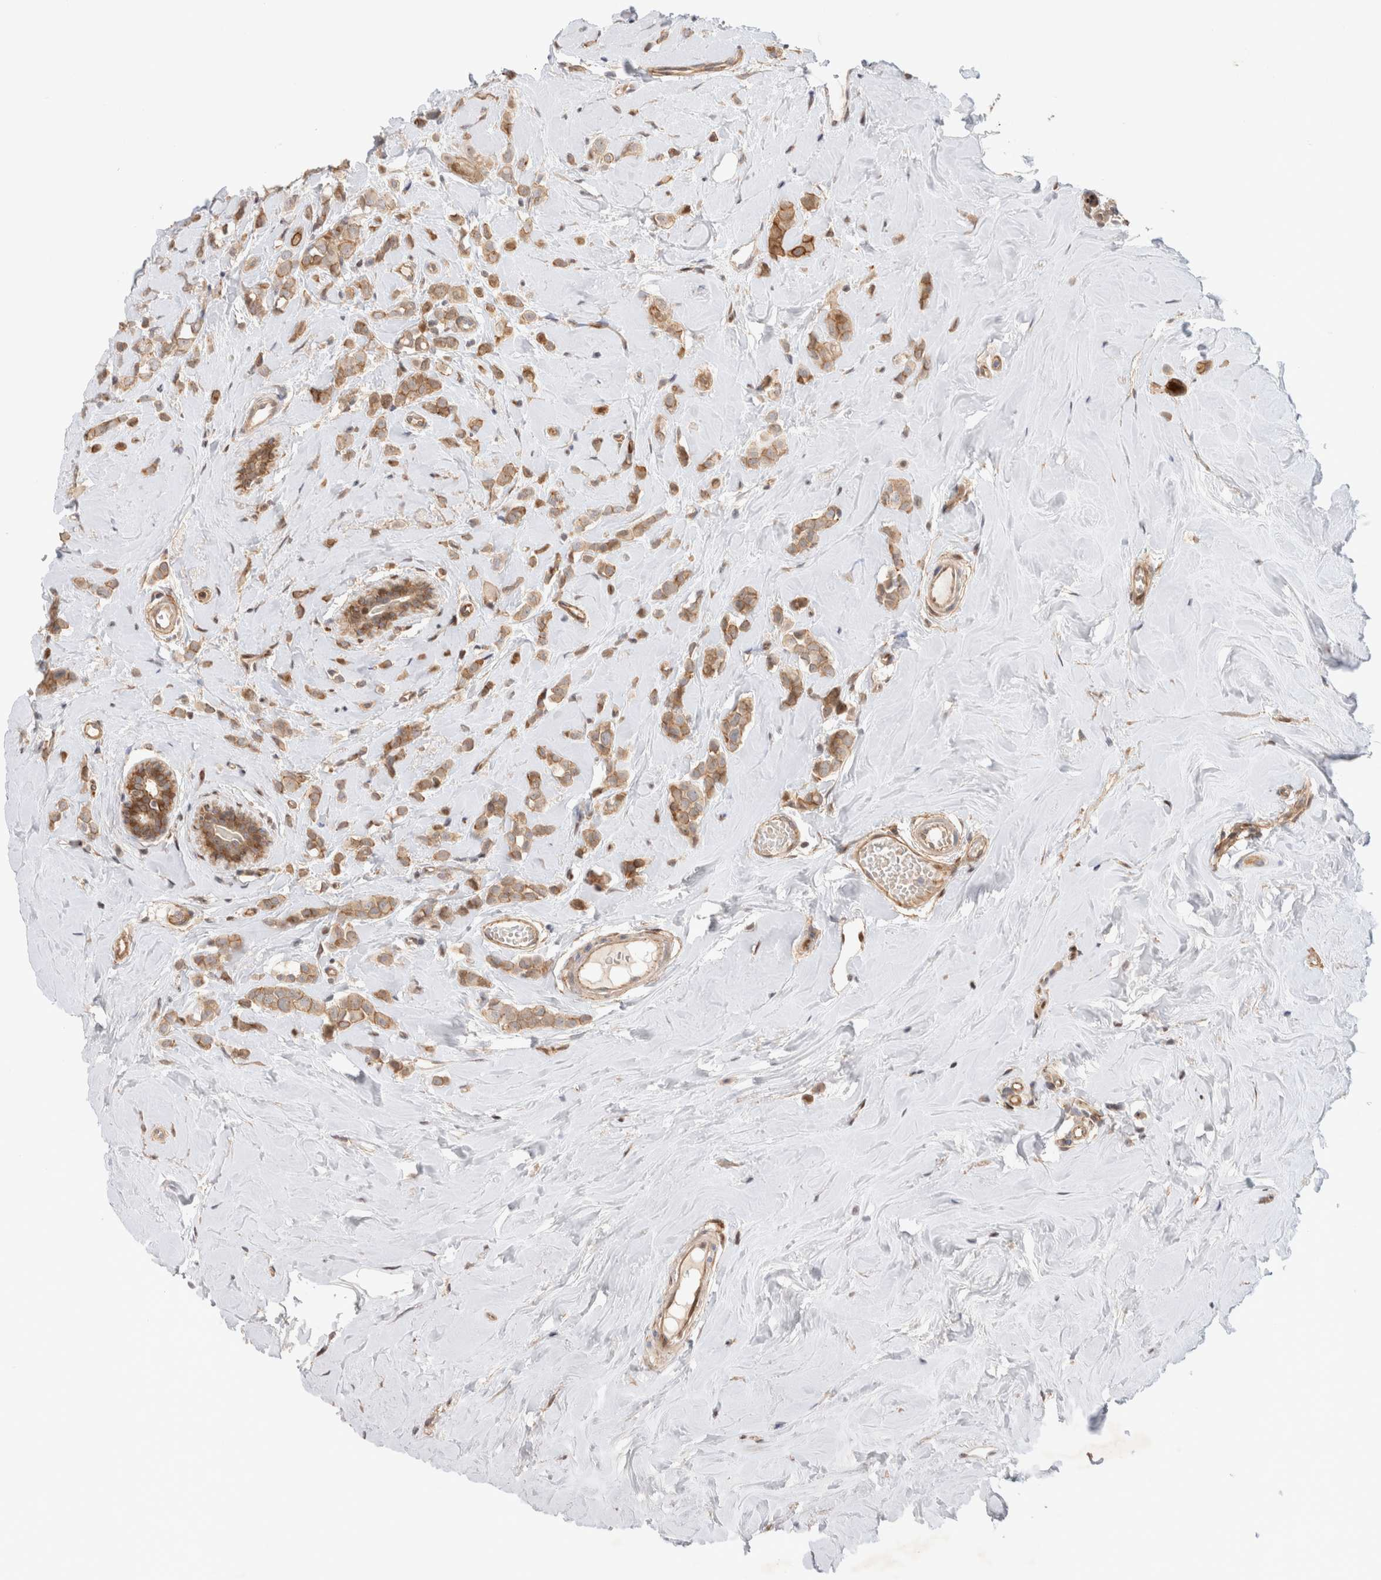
{"staining": {"intensity": "moderate", "quantity": ">75%", "location": "cytoplasmic/membranous"}, "tissue": "breast cancer", "cell_type": "Tumor cells", "image_type": "cancer", "snomed": [{"axis": "morphology", "description": "Lobular carcinoma"}, {"axis": "topography", "description": "Breast"}], "caption": "Breast lobular carcinoma stained with DAB (3,3'-diaminobenzidine) IHC displays medium levels of moderate cytoplasmic/membranous positivity in about >75% of tumor cells.", "gene": "TCF4", "patient": {"sex": "female", "age": 47}}